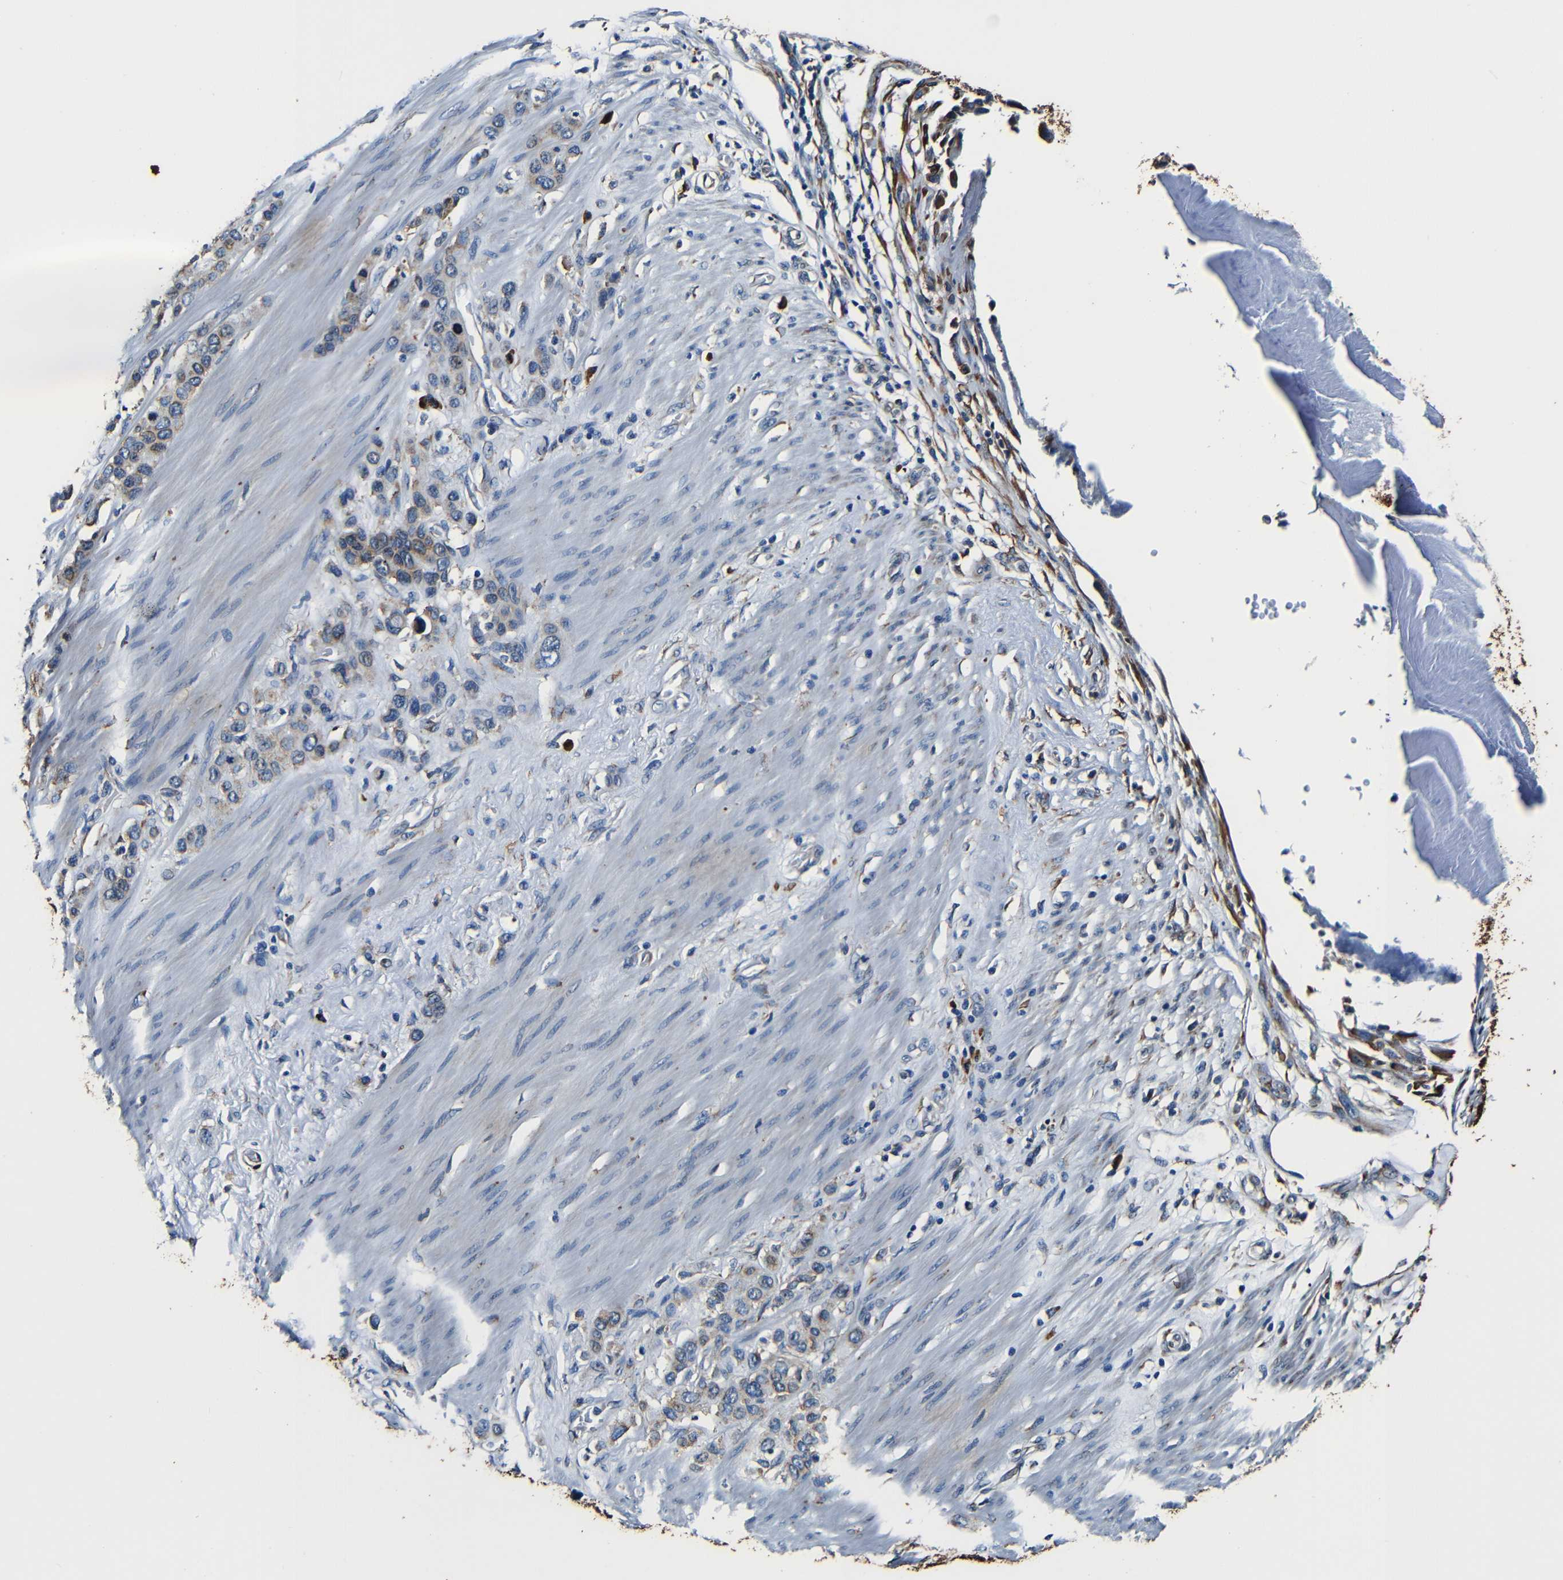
{"staining": {"intensity": "weak", "quantity": ">75%", "location": "cytoplasmic/membranous"}, "tissue": "stomach cancer", "cell_type": "Tumor cells", "image_type": "cancer", "snomed": [{"axis": "morphology", "description": "Adenocarcinoma, NOS"}, {"axis": "morphology", "description": "Adenocarcinoma, High grade"}, {"axis": "topography", "description": "Stomach, upper"}, {"axis": "topography", "description": "Stomach, lower"}], "caption": "Stomach adenocarcinoma (high-grade) stained with DAB IHC reveals low levels of weak cytoplasmic/membranous staining in about >75% of tumor cells.", "gene": "RRBP1", "patient": {"sex": "female", "age": 65}}